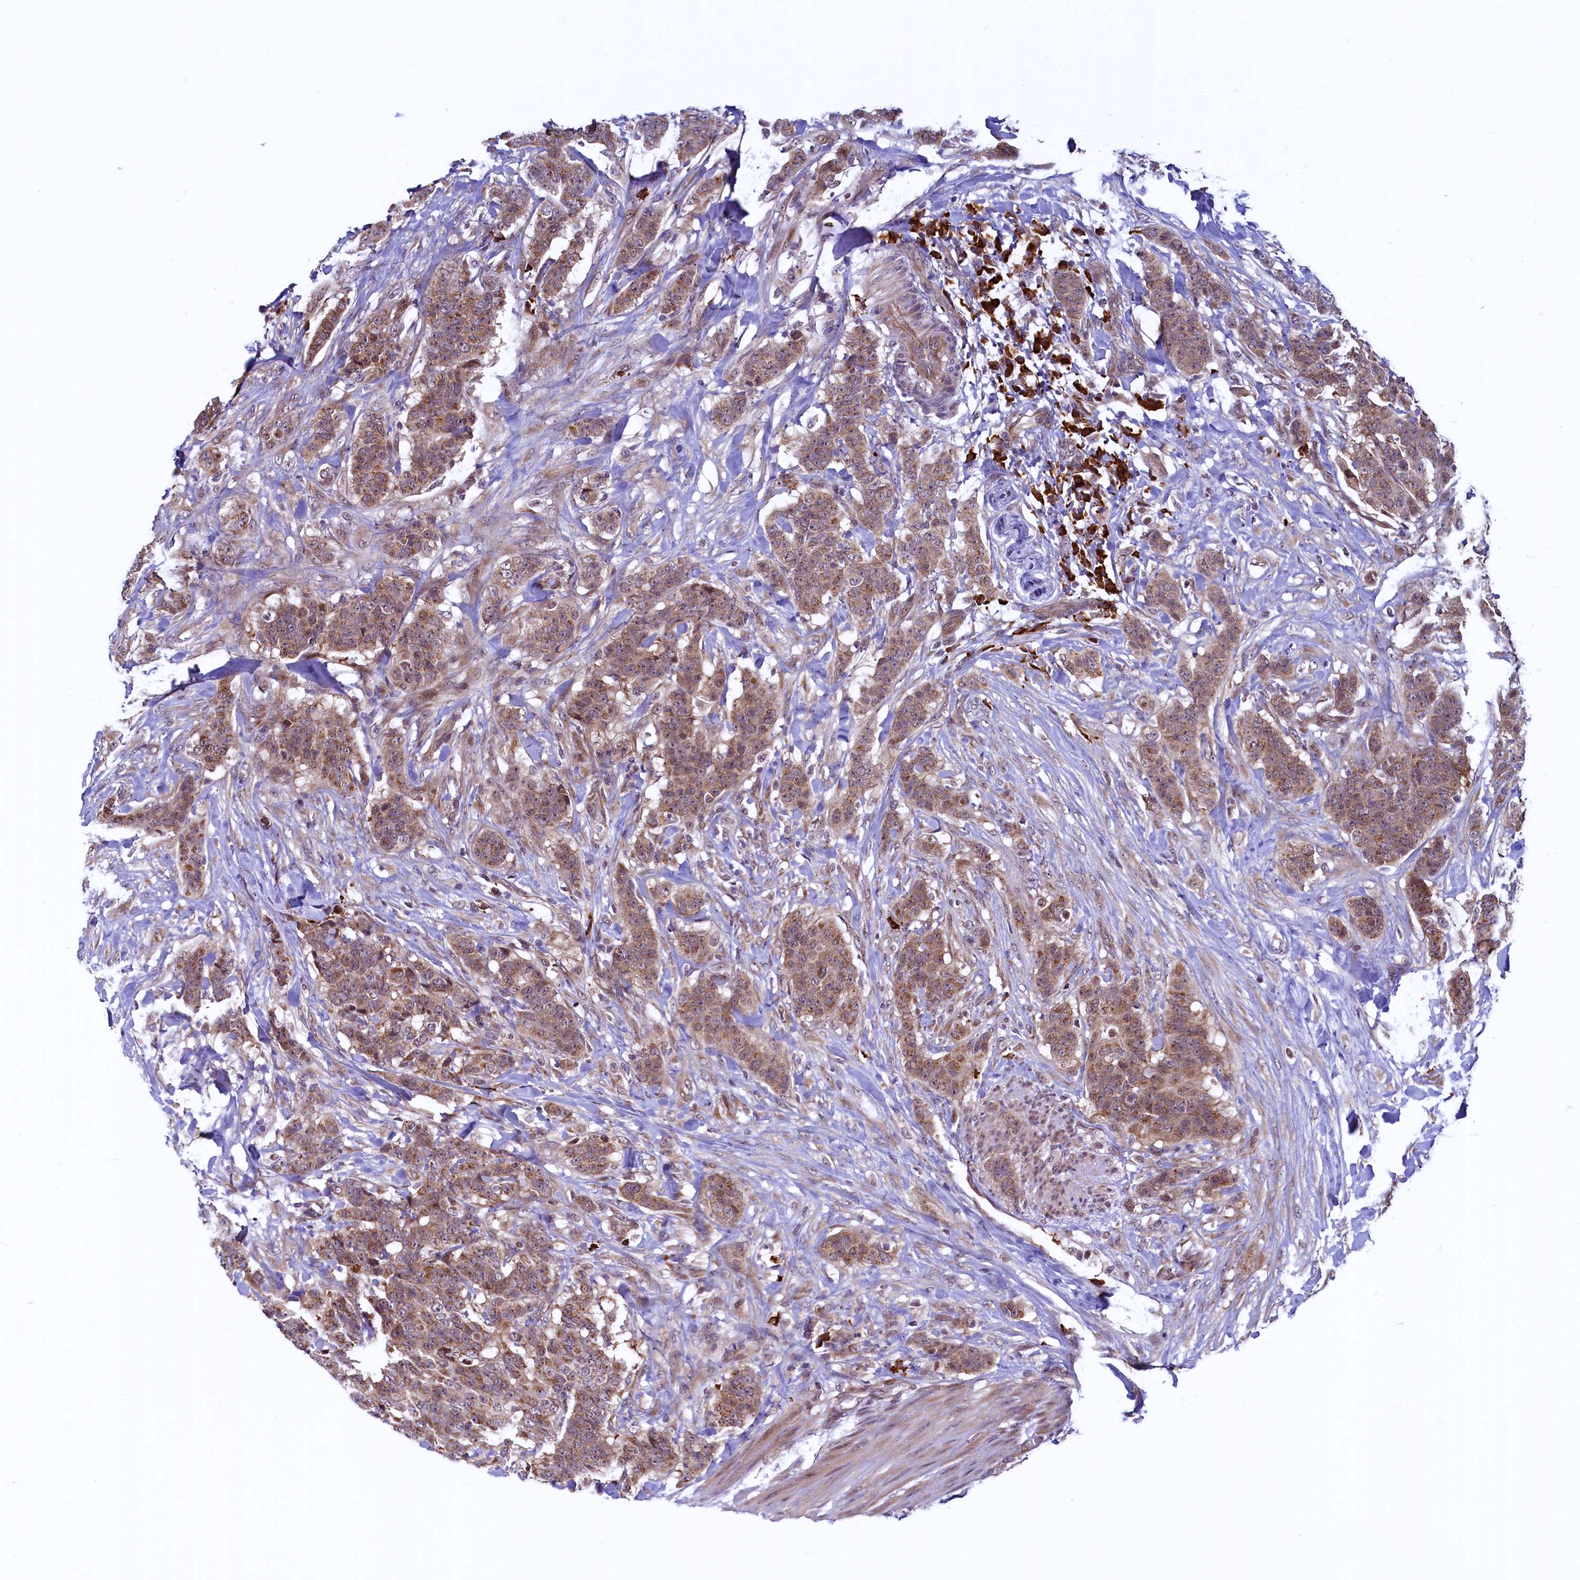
{"staining": {"intensity": "moderate", "quantity": ">75%", "location": "cytoplasmic/membranous"}, "tissue": "breast cancer", "cell_type": "Tumor cells", "image_type": "cancer", "snomed": [{"axis": "morphology", "description": "Duct carcinoma"}, {"axis": "topography", "description": "Breast"}], "caption": "An image of human infiltrating ductal carcinoma (breast) stained for a protein shows moderate cytoplasmic/membranous brown staining in tumor cells.", "gene": "RBFA", "patient": {"sex": "female", "age": 40}}